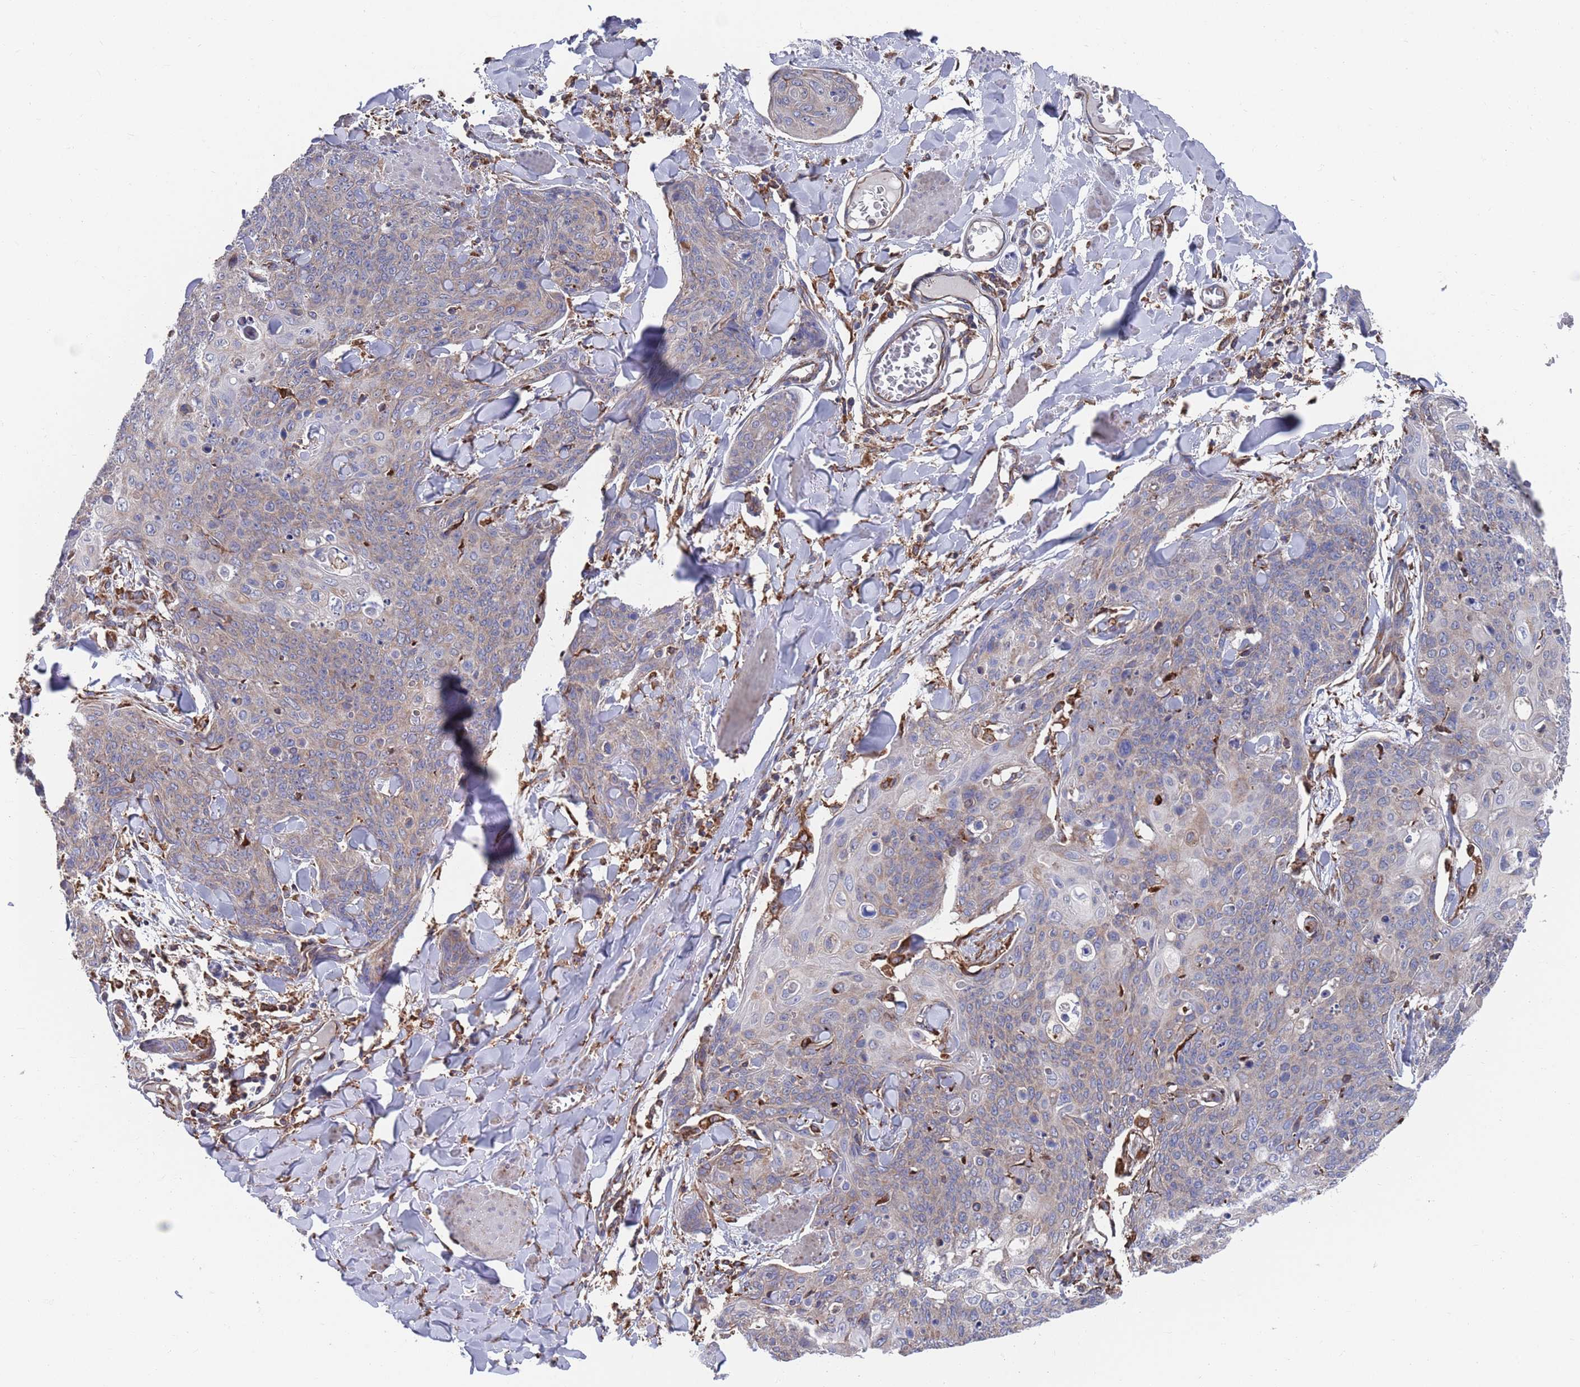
{"staining": {"intensity": "weak", "quantity": "<25%", "location": "cytoplasmic/membranous"}, "tissue": "skin cancer", "cell_type": "Tumor cells", "image_type": "cancer", "snomed": [{"axis": "morphology", "description": "Squamous cell carcinoma, NOS"}, {"axis": "topography", "description": "Skin"}, {"axis": "topography", "description": "Vulva"}], "caption": "Tumor cells show no significant positivity in skin cancer.", "gene": "GID8", "patient": {"sex": "female", "age": 85}}